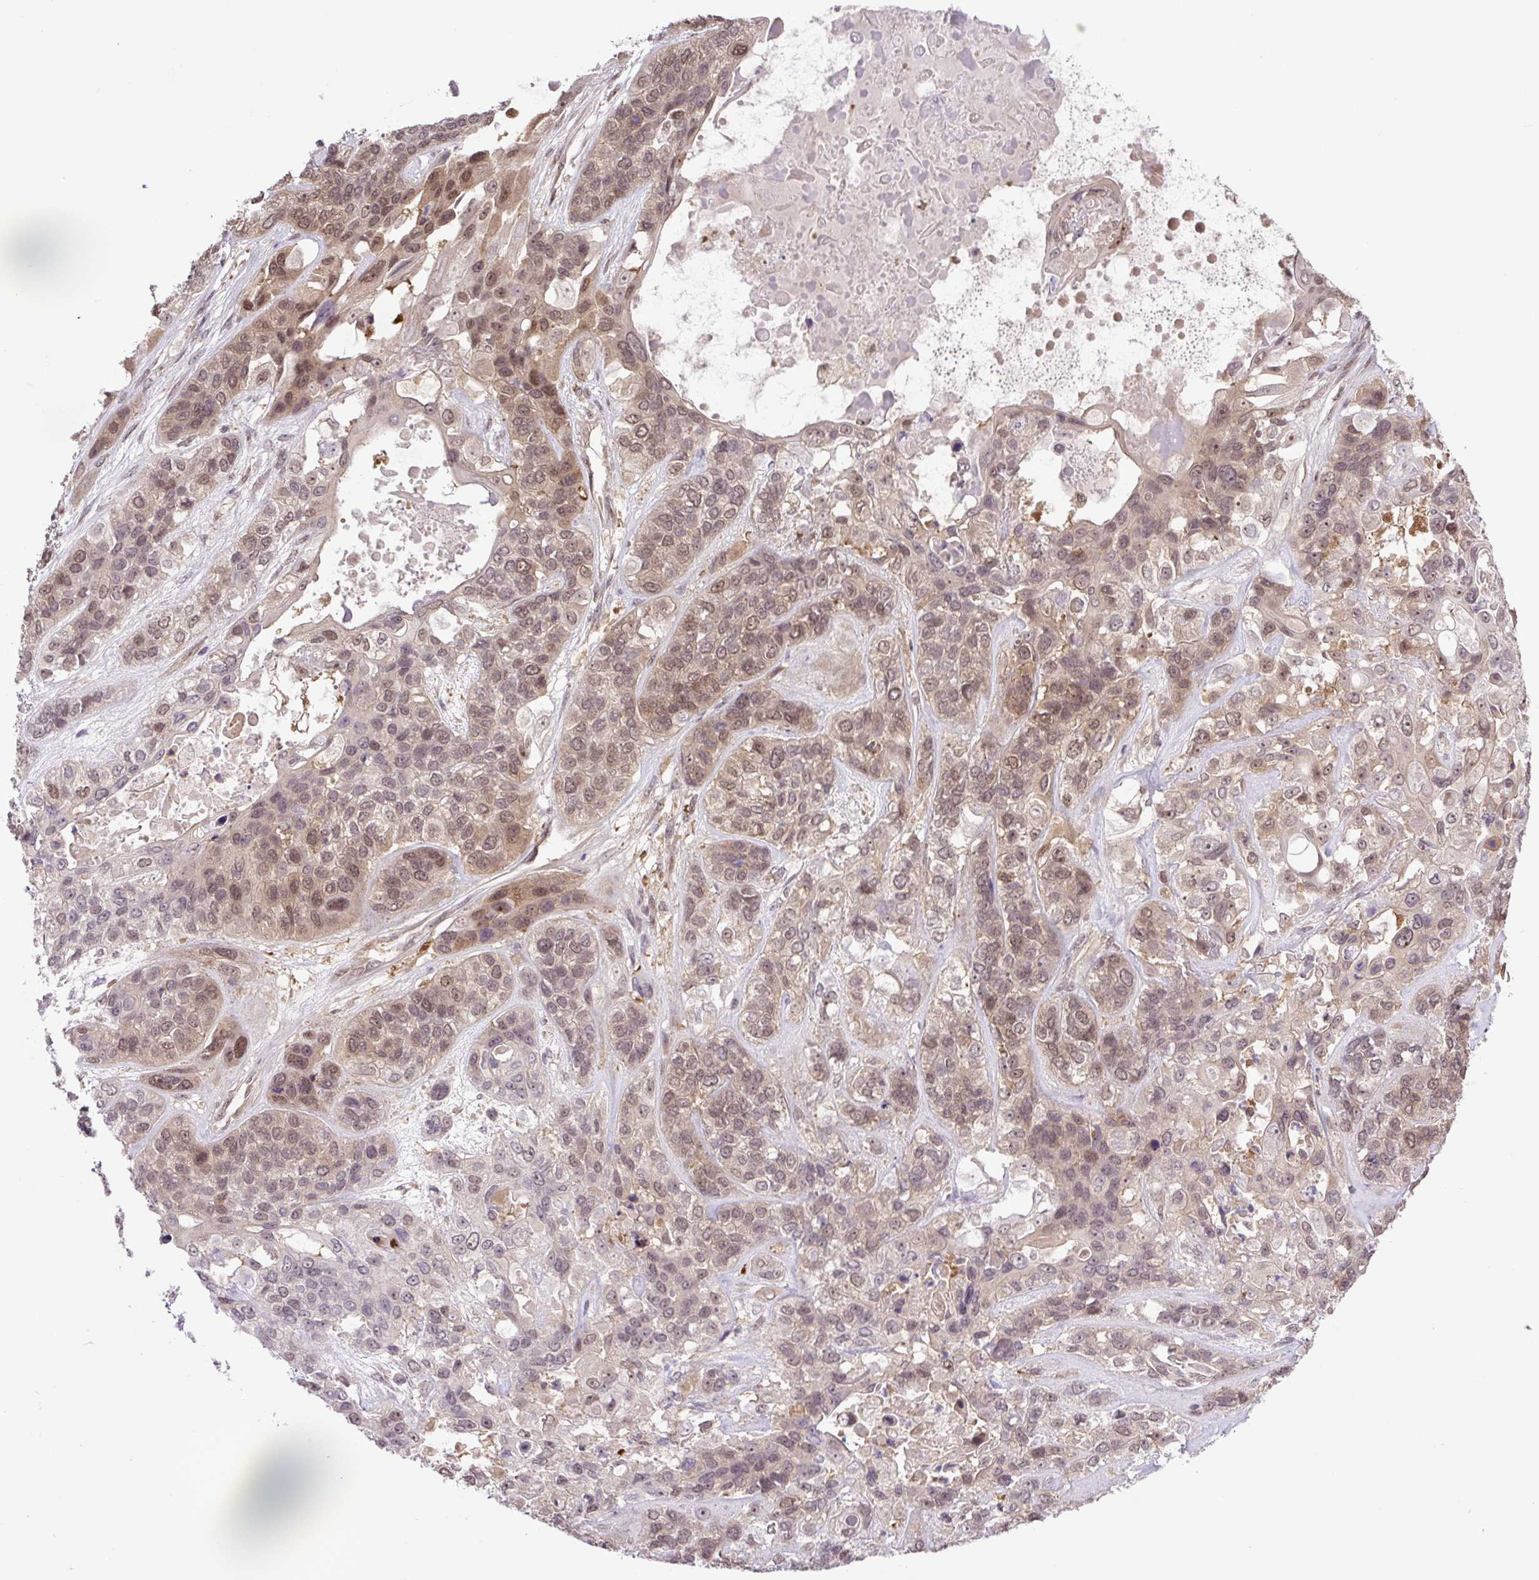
{"staining": {"intensity": "moderate", "quantity": "25%-75%", "location": "nuclear"}, "tissue": "lung cancer", "cell_type": "Tumor cells", "image_type": "cancer", "snomed": [{"axis": "morphology", "description": "Squamous cell carcinoma, NOS"}, {"axis": "topography", "description": "Lung"}], "caption": "DAB (3,3'-diaminobenzidine) immunohistochemical staining of lung squamous cell carcinoma exhibits moderate nuclear protein staining in approximately 25%-75% of tumor cells. The protein of interest is stained brown, and the nuclei are stained in blue (DAB (3,3'-diaminobenzidine) IHC with brightfield microscopy, high magnification).", "gene": "SGTA", "patient": {"sex": "female", "age": 70}}